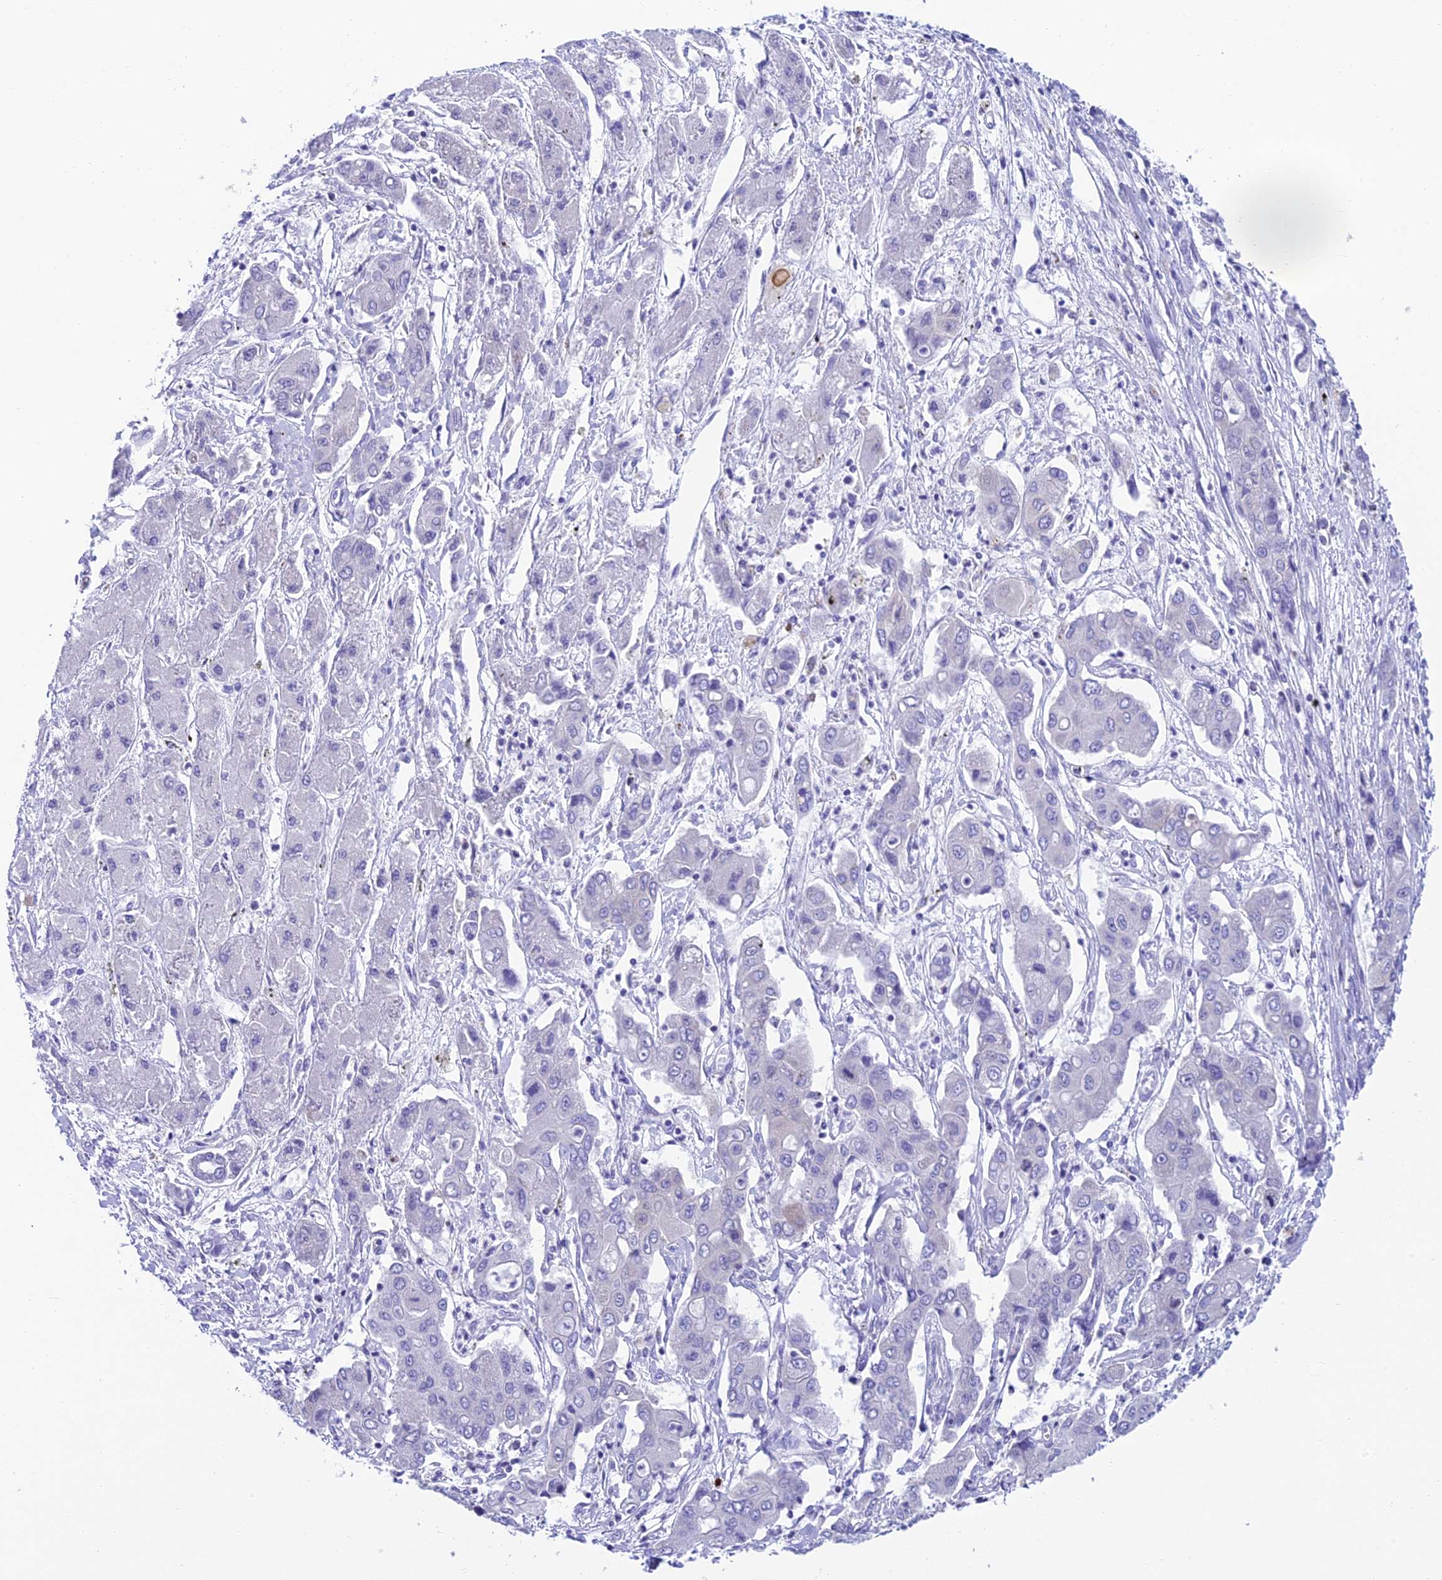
{"staining": {"intensity": "negative", "quantity": "none", "location": "none"}, "tissue": "liver cancer", "cell_type": "Tumor cells", "image_type": "cancer", "snomed": [{"axis": "morphology", "description": "Cholangiocarcinoma"}, {"axis": "topography", "description": "Liver"}], "caption": "Human liver cancer stained for a protein using immunohistochemistry (IHC) displays no staining in tumor cells.", "gene": "REEP4", "patient": {"sex": "male", "age": 67}}